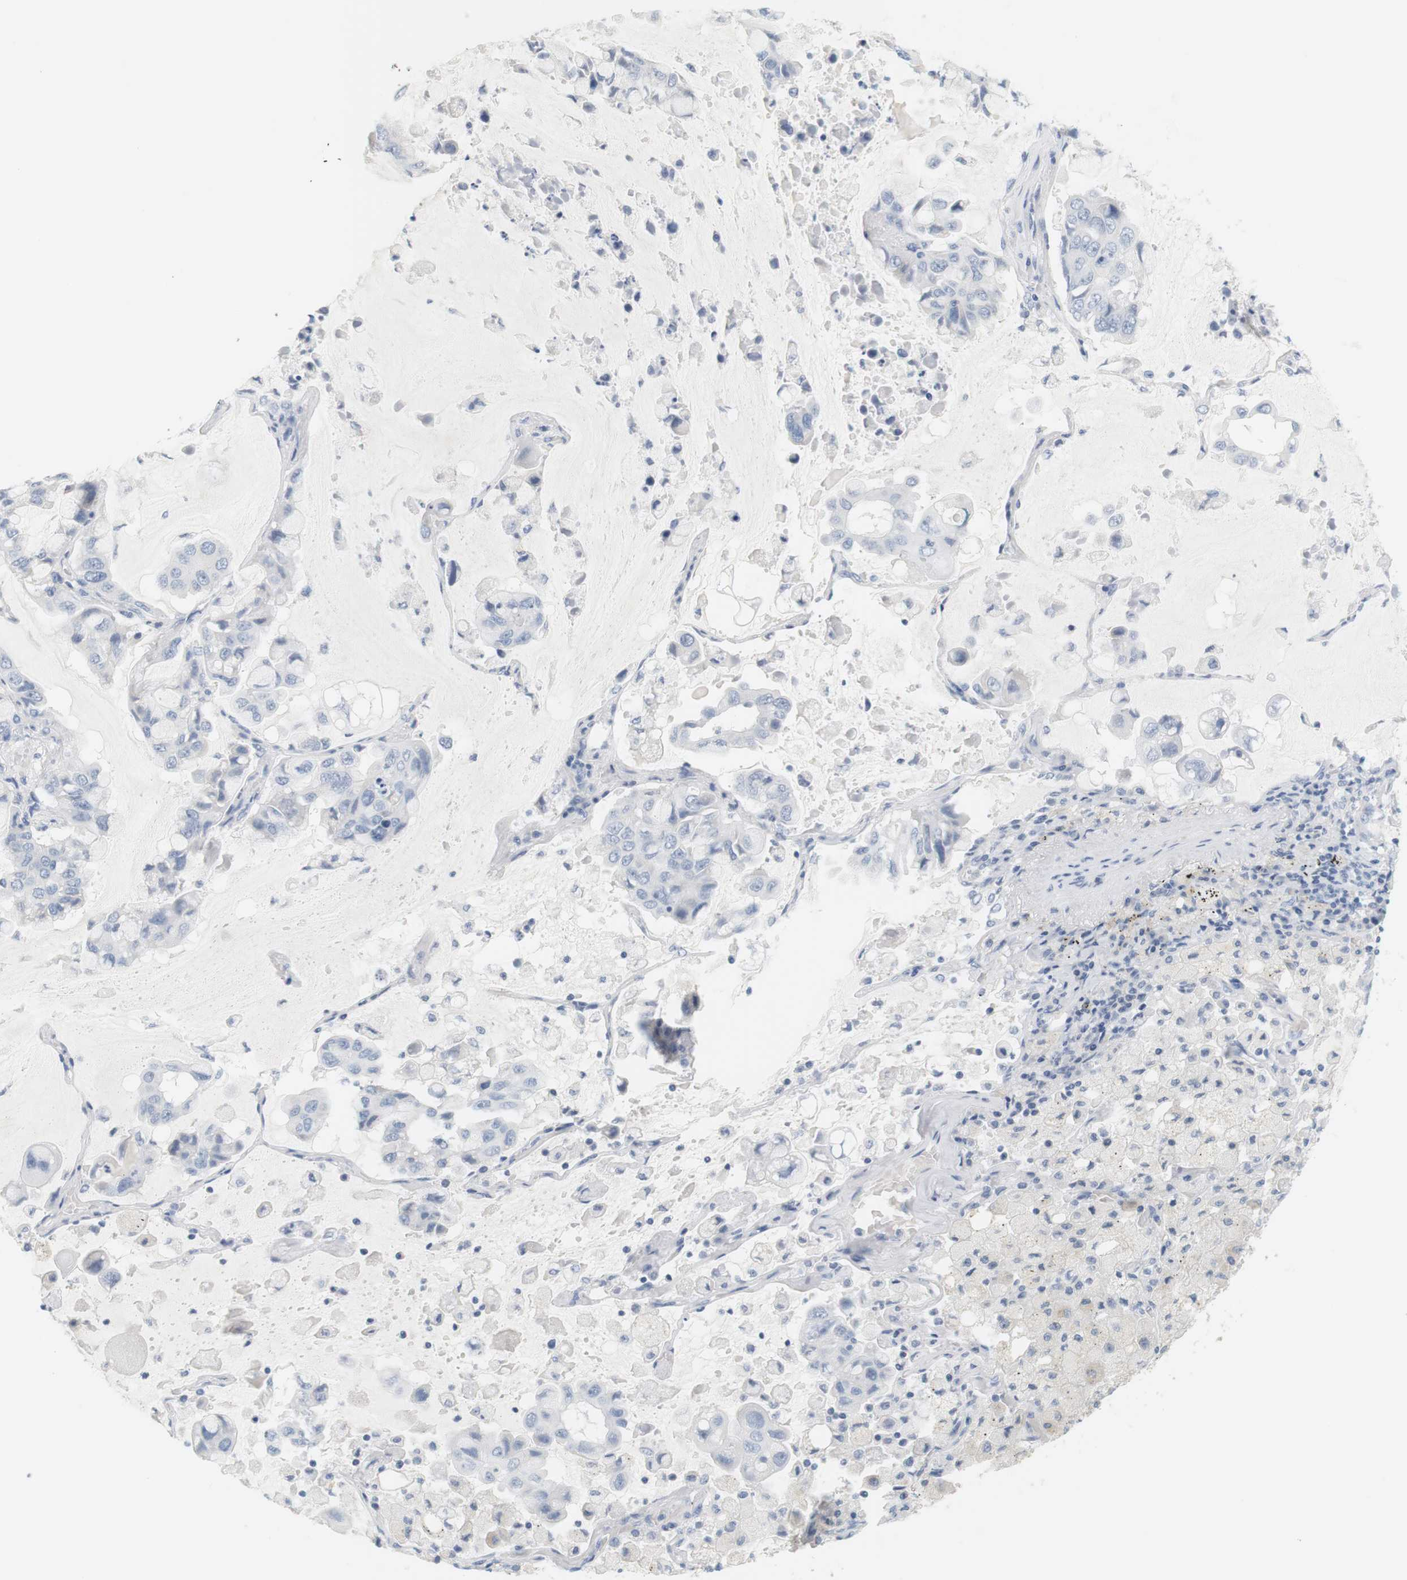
{"staining": {"intensity": "negative", "quantity": "none", "location": "none"}, "tissue": "lung cancer", "cell_type": "Tumor cells", "image_type": "cancer", "snomed": [{"axis": "morphology", "description": "Adenocarcinoma, NOS"}, {"axis": "topography", "description": "Lung"}], "caption": "Tumor cells are negative for brown protein staining in lung cancer (adenocarcinoma).", "gene": "OPRM1", "patient": {"sex": "male", "age": 64}}